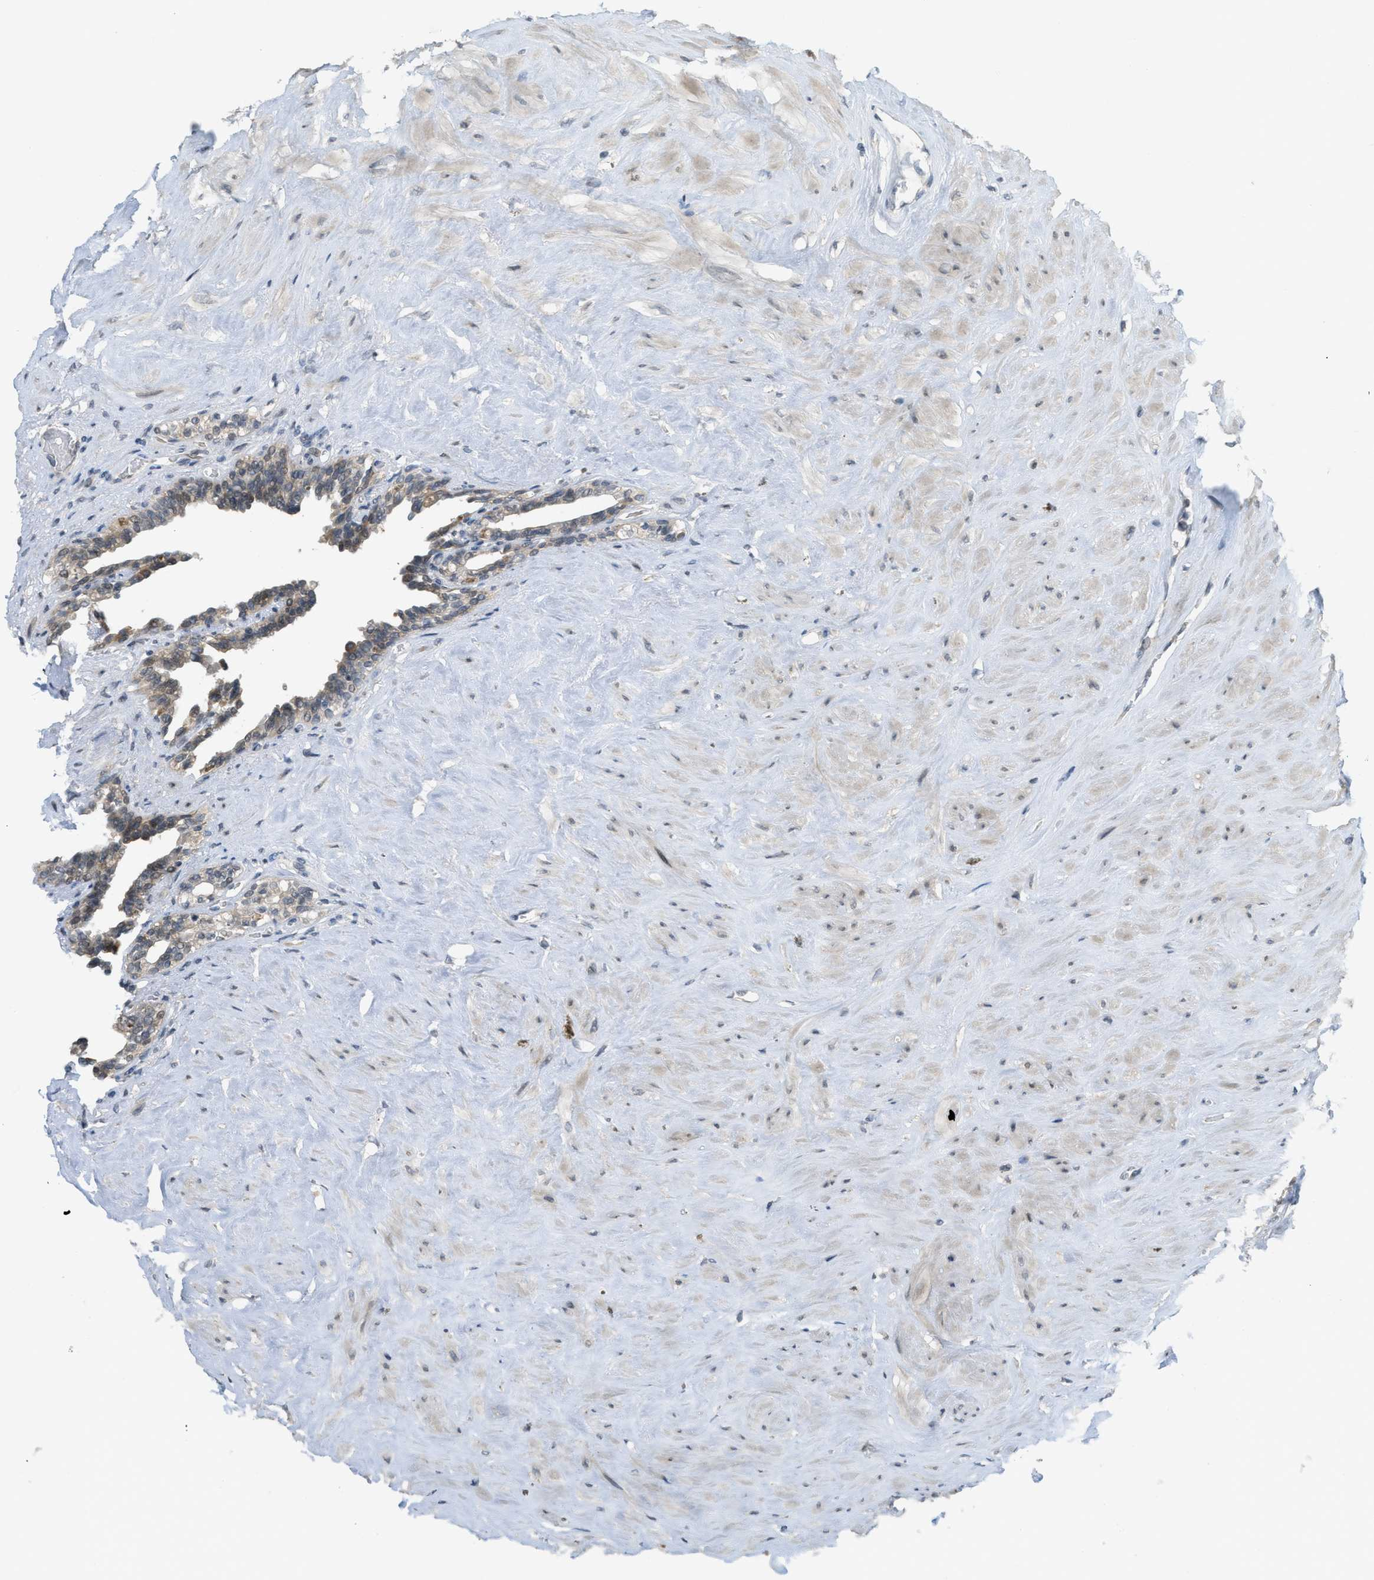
{"staining": {"intensity": "weak", "quantity": "25%-75%", "location": "cytoplasmic/membranous"}, "tissue": "seminal vesicle", "cell_type": "Glandular cells", "image_type": "normal", "snomed": [{"axis": "morphology", "description": "Normal tissue, NOS"}, {"axis": "topography", "description": "Seminal veicle"}], "caption": "Benign seminal vesicle reveals weak cytoplasmic/membranous staining in approximately 25%-75% of glandular cells, visualized by immunohistochemistry. Ihc stains the protein of interest in brown and the nuclei are stained blue.", "gene": "TXNDC2", "patient": {"sex": "male", "age": 63}}